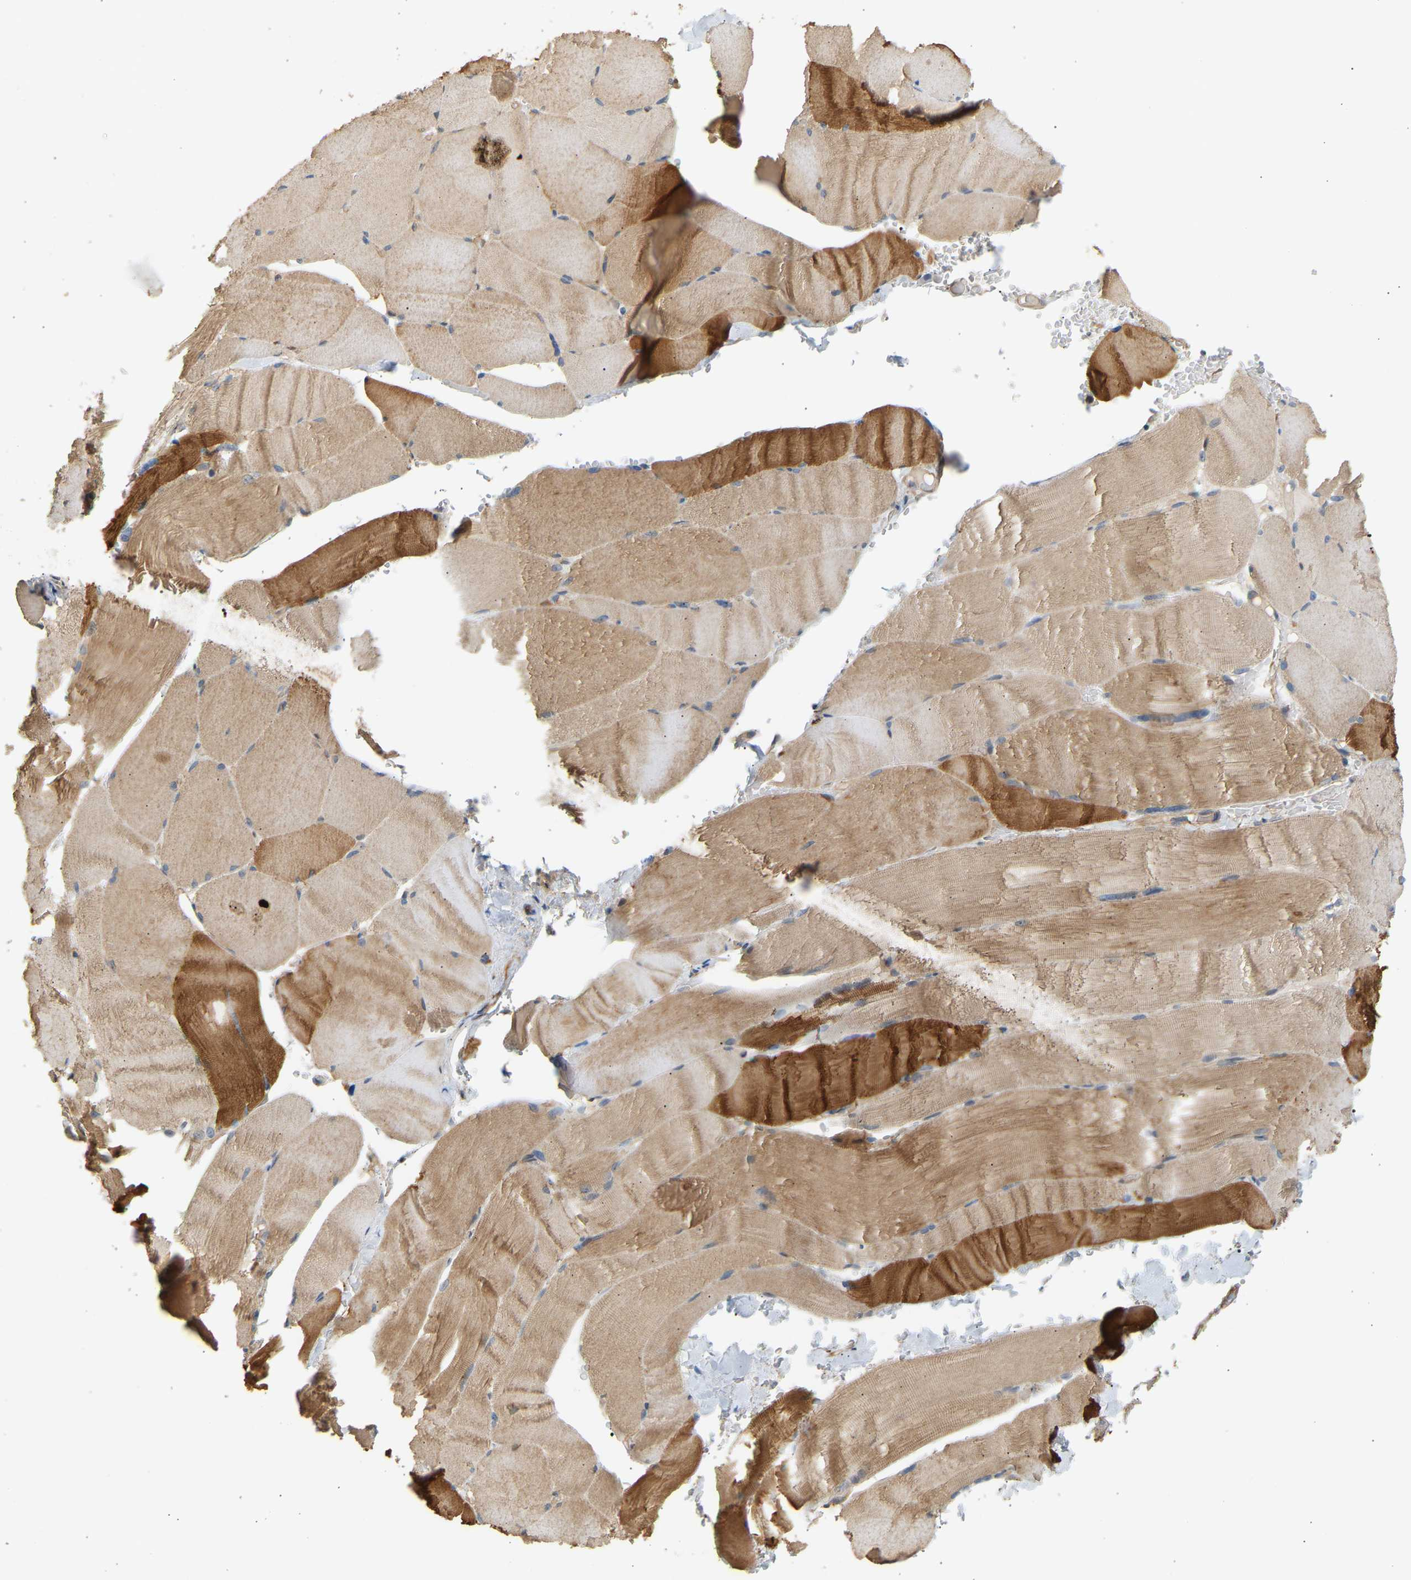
{"staining": {"intensity": "strong", "quantity": "25%-75%", "location": "cytoplasmic/membranous"}, "tissue": "skeletal muscle", "cell_type": "Myocytes", "image_type": "normal", "snomed": [{"axis": "morphology", "description": "Normal tissue, NOS"}, {"axis": "topography", "description": "Skin"}, {"axis": "topography", "description": "Skeletal muscle"}], "caption": "Skeletal muscle stained for a protein (brown) reveals strong cytoplasmic/membranous positive expression in approximately 25%-75% of myocytes.", "gene": "RGL1", "patient": {"sex": "male", "age": 83}}